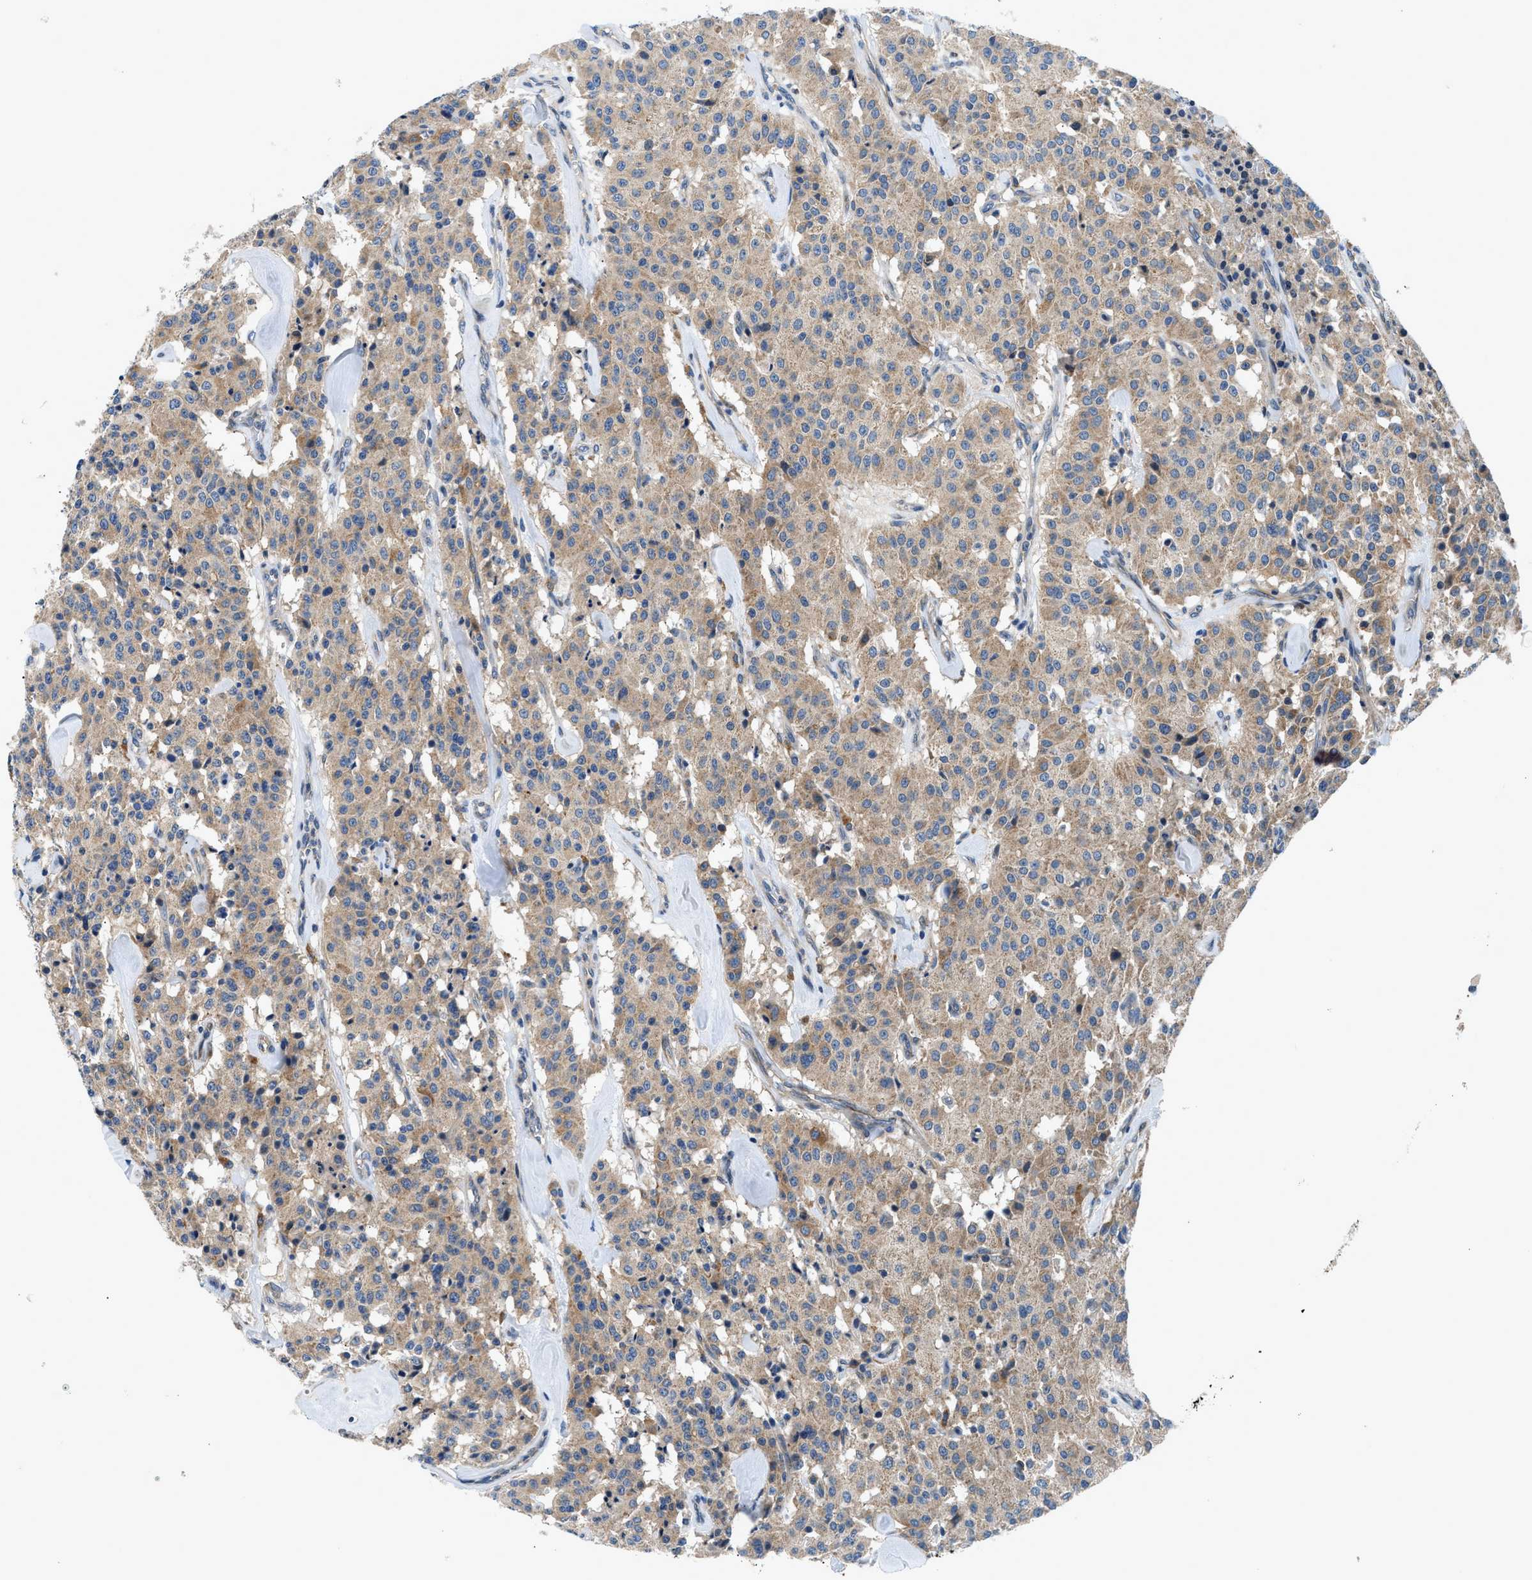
{"staining": {"intensity": "moderate", "quantity": ">75%", "location": "cytoplasmic/membranous"}, "tissue": "carcinoid", "cell_type": "Tumor cells", "image_type": "cancer", "snomed": [{"axis": "morphology", "description": "Carcinoid, malignant, NOS"}, {"axis": "topography", "description": "Lung"}], "caption": "About >75% of tumor cells in human carcinoid exhibit moderate cytoplasmic/membranous protein expression as visualized by brown immunohistochemical staining.", "gene": "LPIN2", "patient": {"sex": "male", "age": 30}}